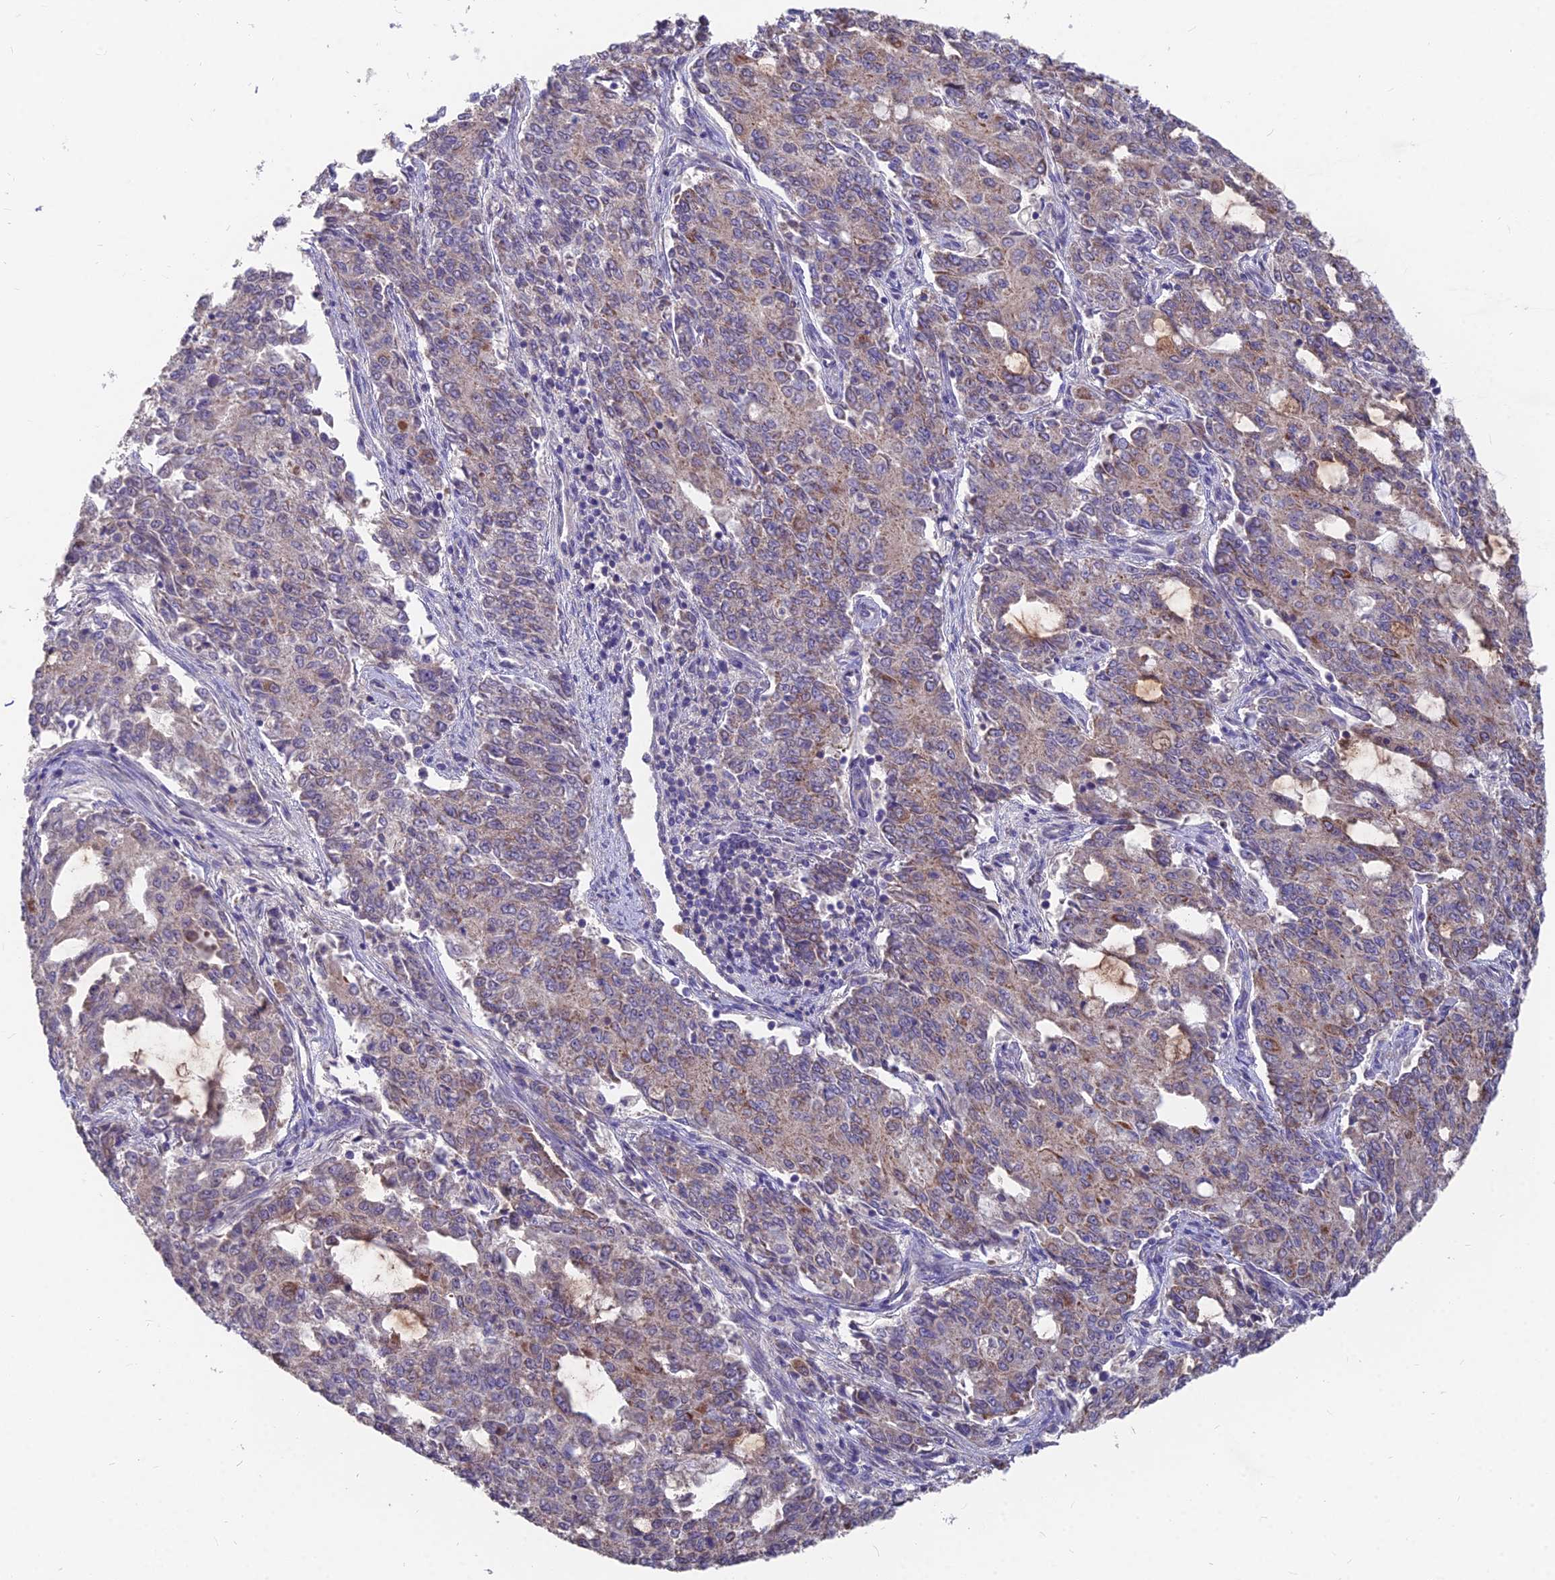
{"staining": {"intensity": "moderate", "quantity": "25%-75%", "location": "cytoplasmic/membranous"}, "tissue": "endometrial cancer", "cell_type": "Tumor cells", "image_type": "cancer", "snomed": [{"axis": "morphology", "description": "Adenocarcinoma, NOS"}, {"axis": "topography", "description": "Endometrium"}], "caption": "High-power microscopy captured an IHC micrograph of endometrial adenocarcinoma, revealing moderate cytoplasmic/membranous expression in about 25%-75% of tumor cells.", "gene": "IFT22", "patient": {"sex": "female", "age": 50}}